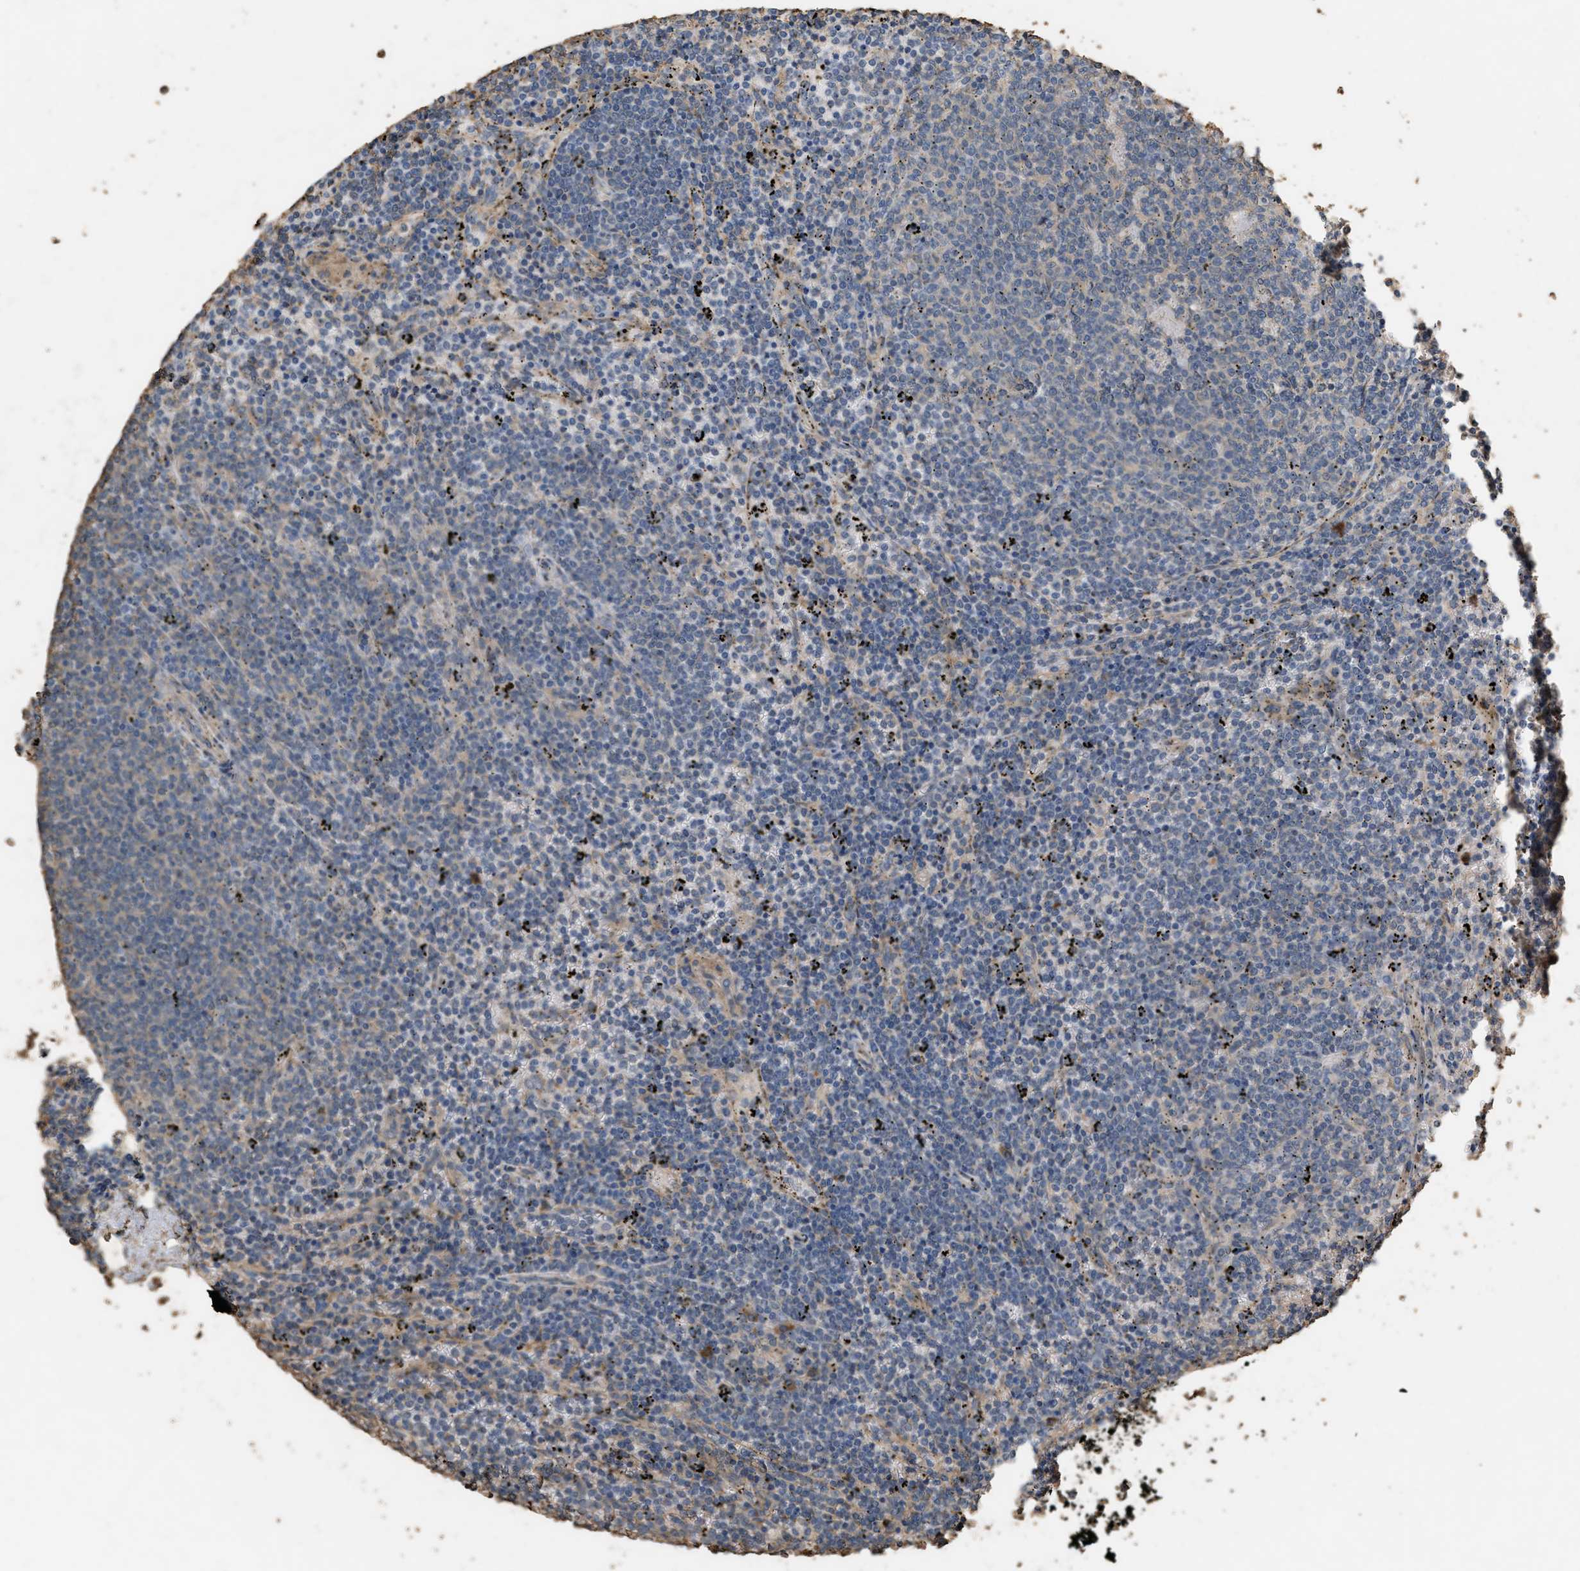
{"staining": {"intensity": "negative", "quantity": "none", "location": "none"}, "tissue": "lymphoma", "cell_type": "Tumor cells", "image_type": "cancer", "snomed": [{"axis": "morphology", "description": "Malignant lymphoma, non-Hodgkin's type, Low grade"}, {"axis": "topography", "description": "Spleen"}], "caption": "Immunohistochemistry (IHC) histopathology image of neoplastic tissue: human malignant lymphoma, non-Hodgkin's type (low-grade) stained with DAB (3,3'-diaminobenzidine) displays no significant protein staining in tumor cells.", "gene": "DCAF7", "patient": {"sex": "female", "age": 50}}